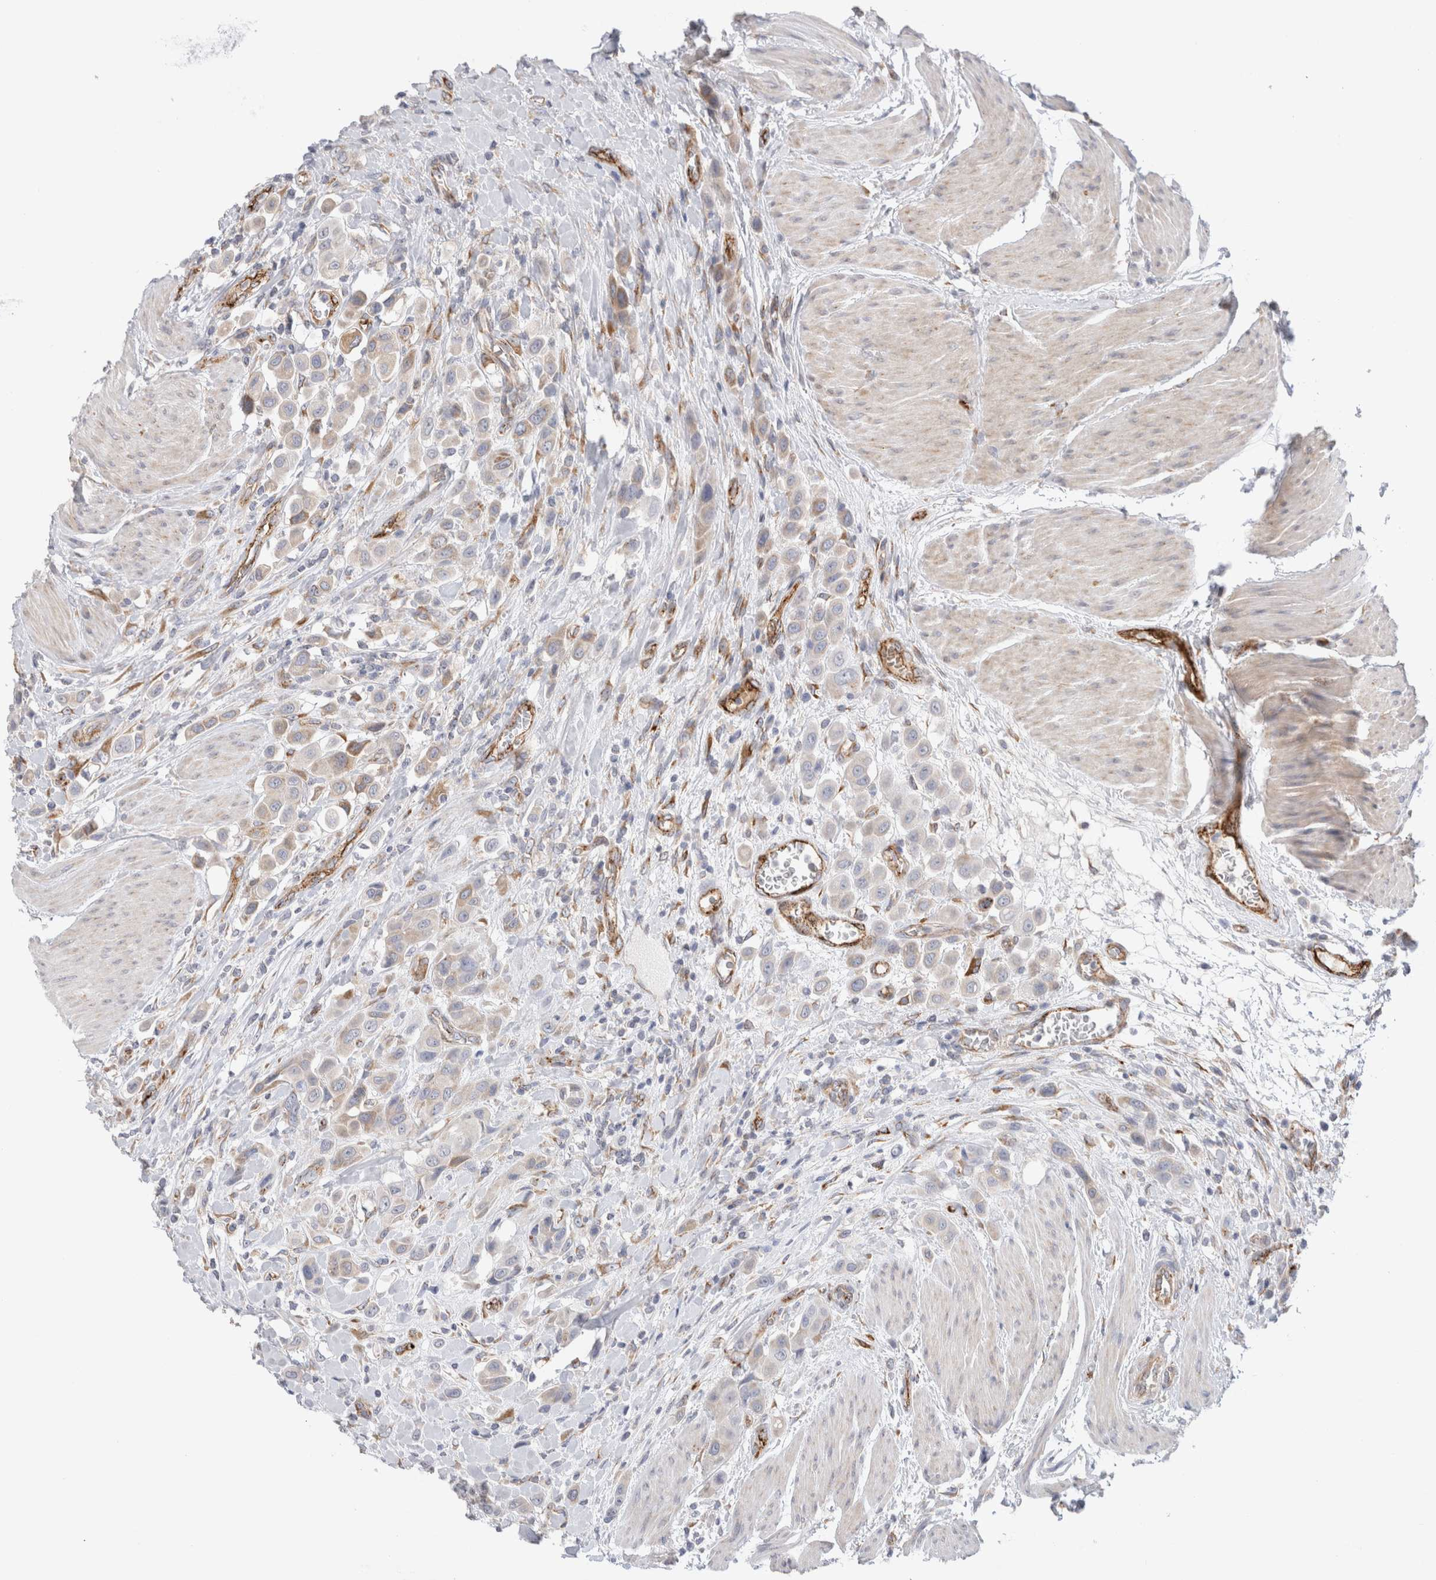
{"staining": {"intensity": "weak", "quantity": "25%-75%", "location": "cytoplasmic/membranous"}, "tissue": "urothelial cancer", "cell_type": "Tumor cells", "image_type": "cancer", "snomed": [{"axis": "morphology", "description": "Urothelial carcinoma, High grade"}, {"axis": "topography", "description": "Urinary bladder"}], "caption": "High-grade urothelial carcinoma stained for a protein (brown) reveals weak cytoplasmic/membranous positive expression in about 25%-75% of tumor cells.", "gene": "CNPY4", "patient": {"sex": "male", "age": 50}}